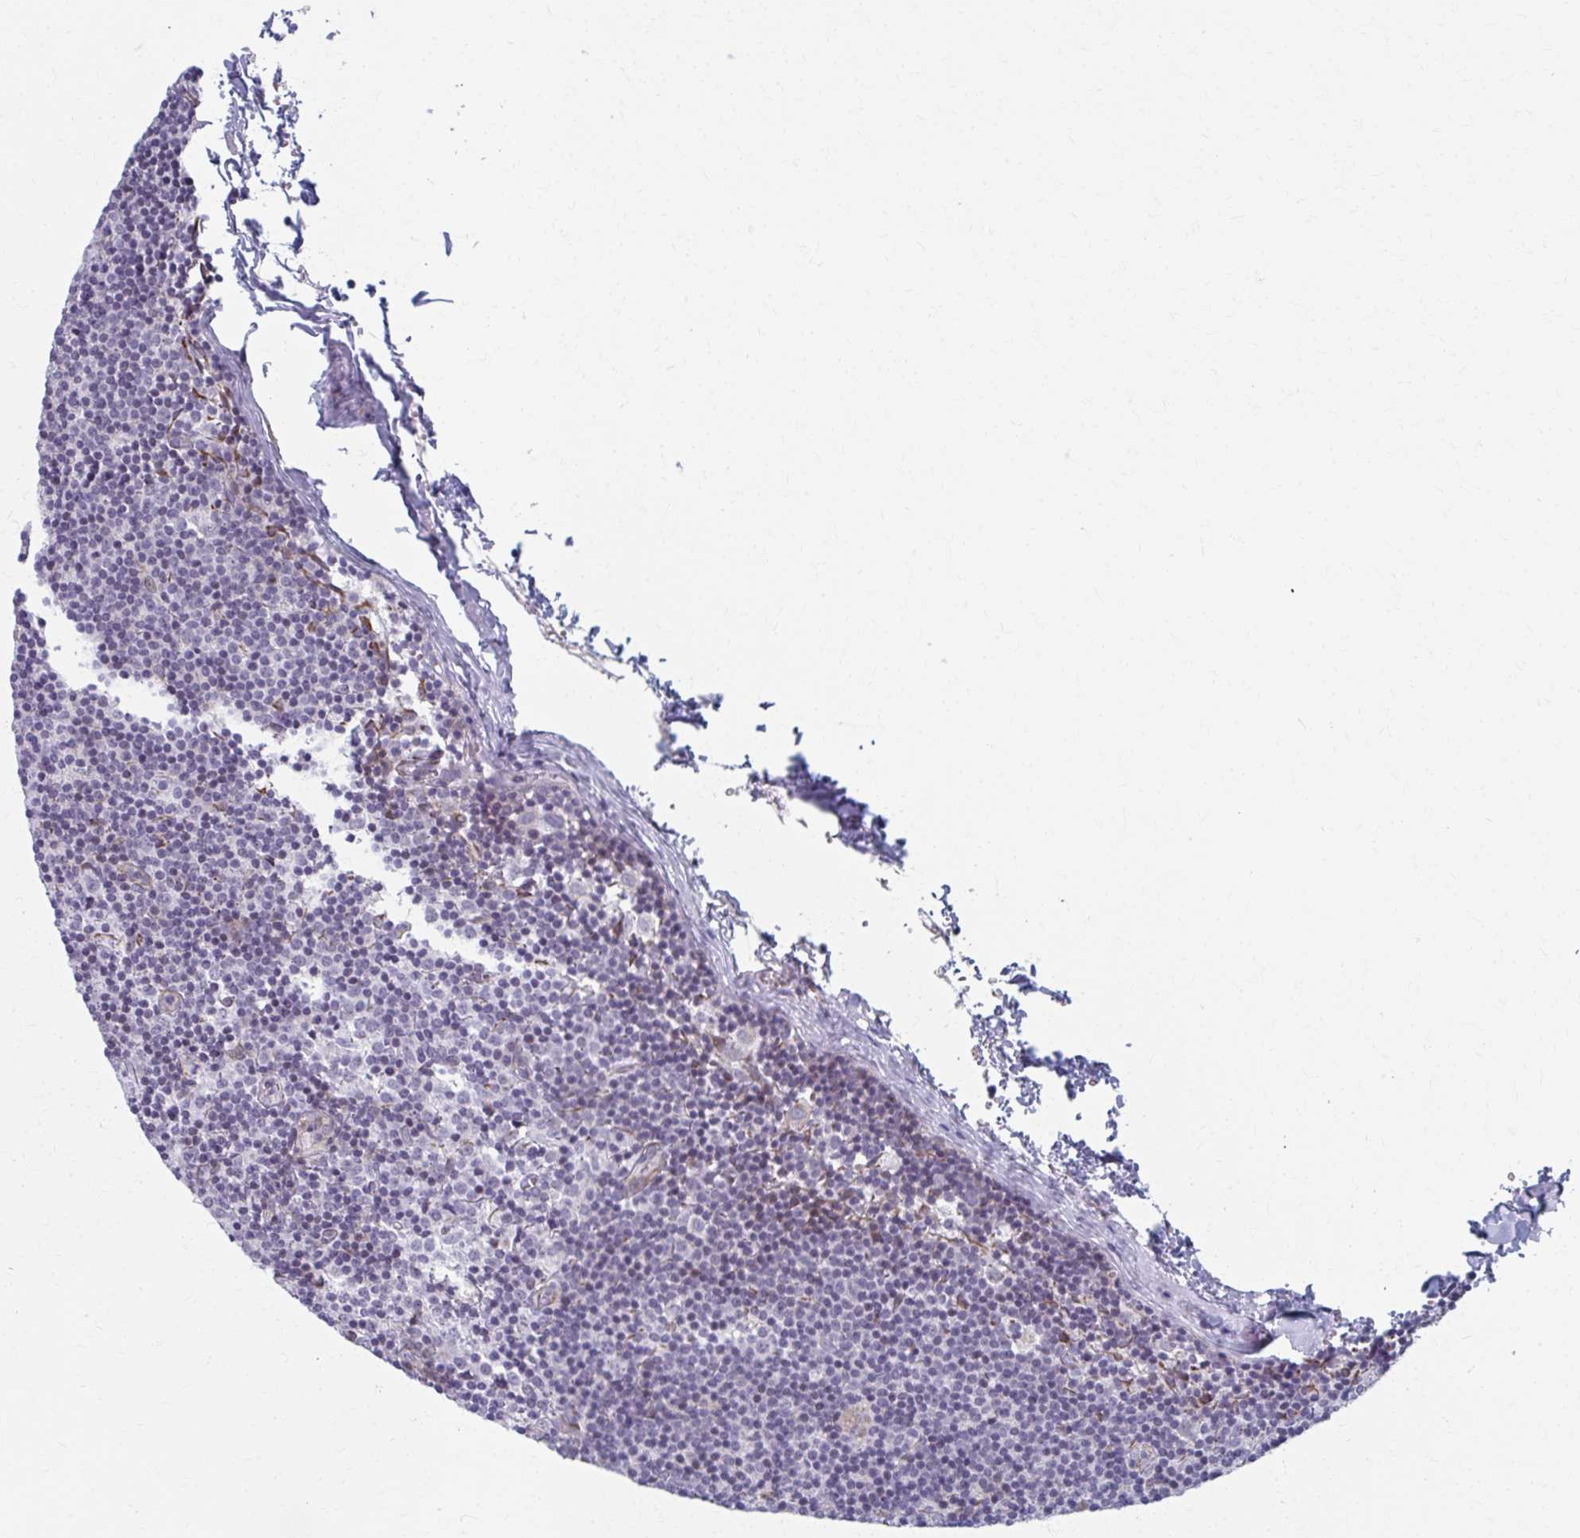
{"staining": {"intensity": "negative", "quantity": "none", "location": "none"}, "tissue": "lymph node", "cell_type": "Germinal center cells", "image_type": "normal", "snomed": [{"axis": "morphology", "description": "Normal tissue, NOS"}, {"axis": "topography", "description": "Lymph node"}], "caption": "Unremarkable lymph node was stained to show a protein in brown. There is no significant staining in germinal center cells.", "gene": "ABHD16B", "patient": {"sex": "female", "age": 45}}